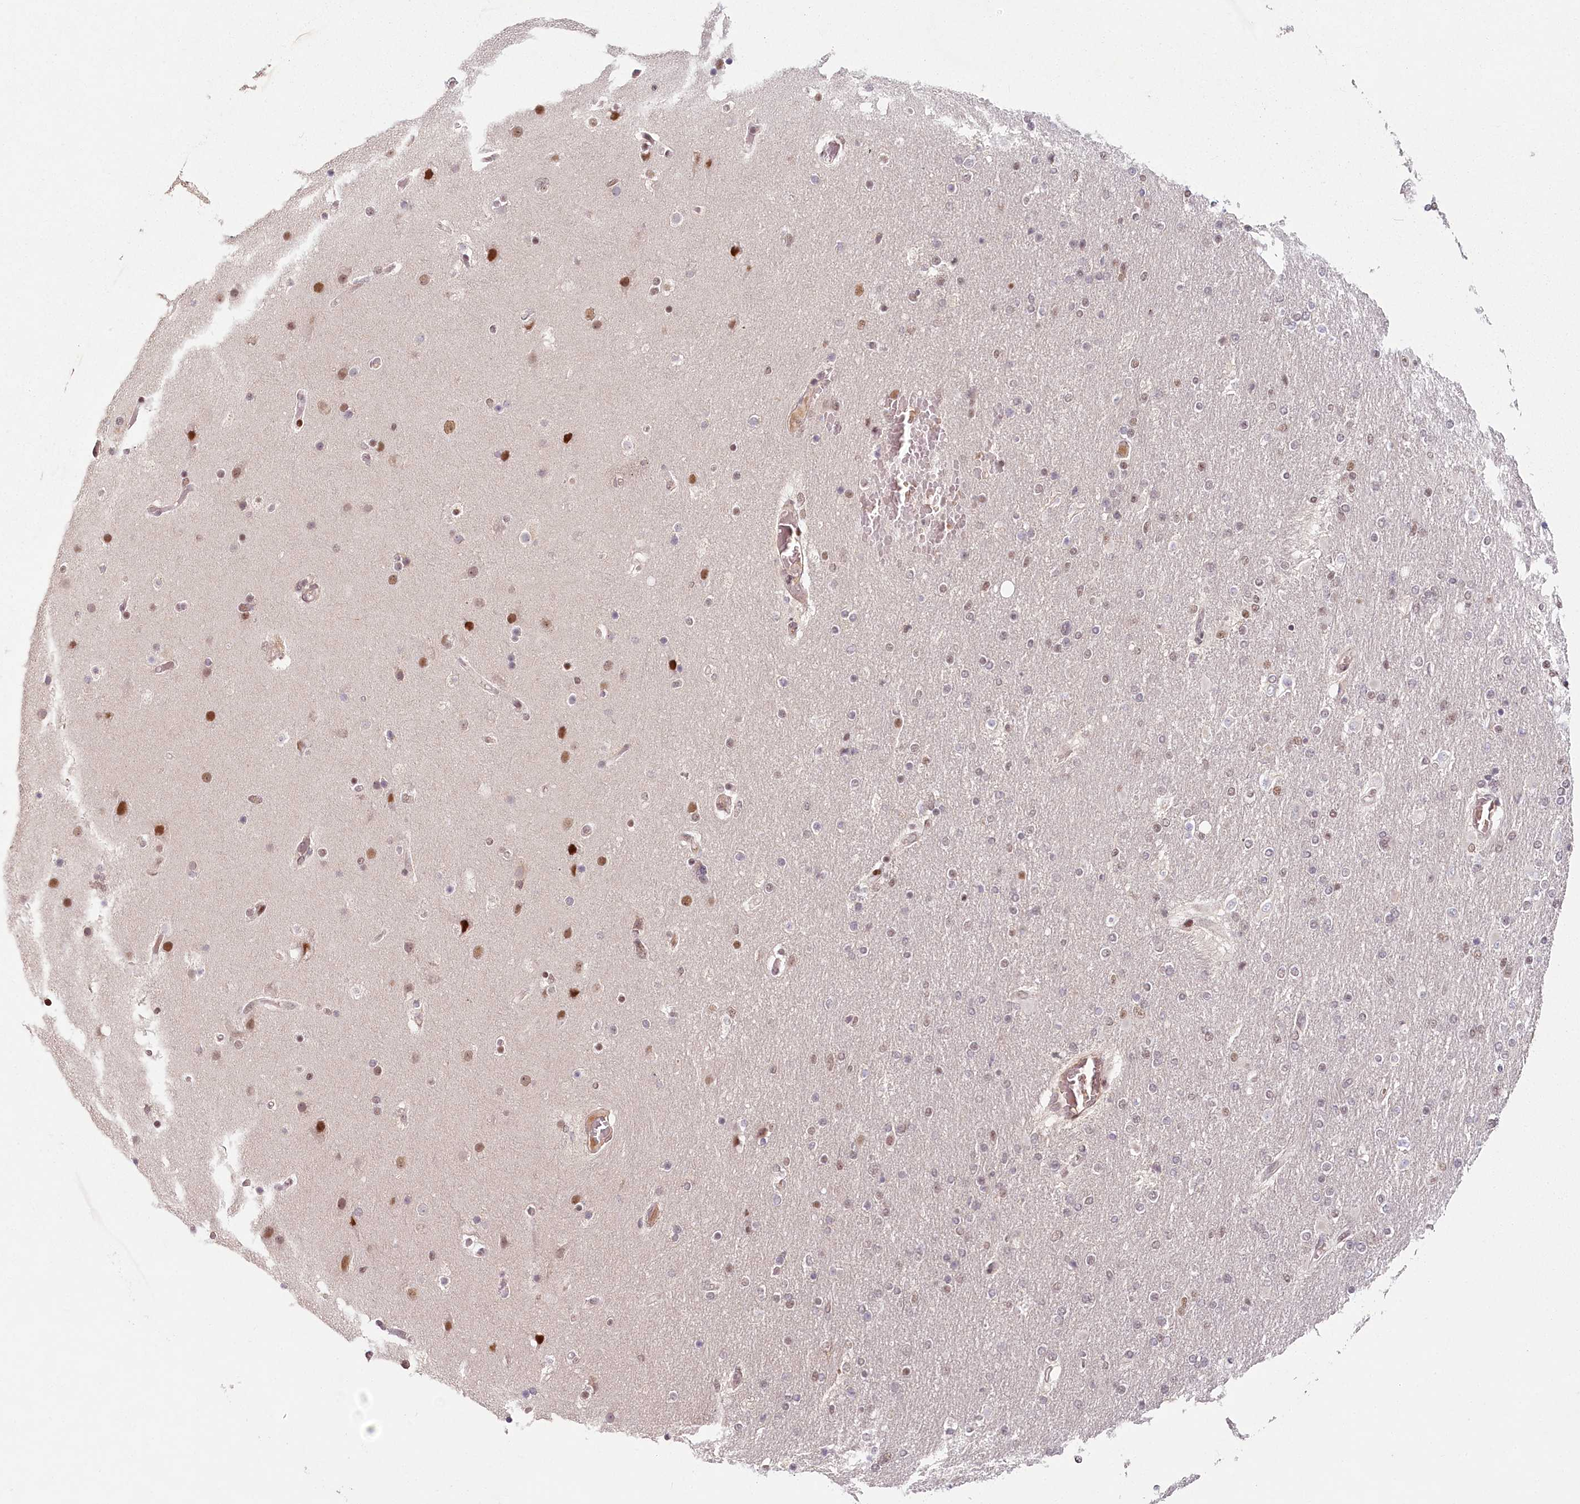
{"staining": {"intensity": "weak", "quantity": "<25%", "location": "nuclear"}, "tissue": "glioma", "cell_type": "Tumor cells", "image_type": "cancer", "snomed": [{"axis": "morphology", "description": "Glioma, malignant, High grade"}, {"axis": "topography", "description": "Cerebral cortex"}], "caption": "Micrograph shows no protein positivity in tumor cells of glioma tissue.", "gene": "FAM204A", "patient": {"sex": "female", "age": 36}}